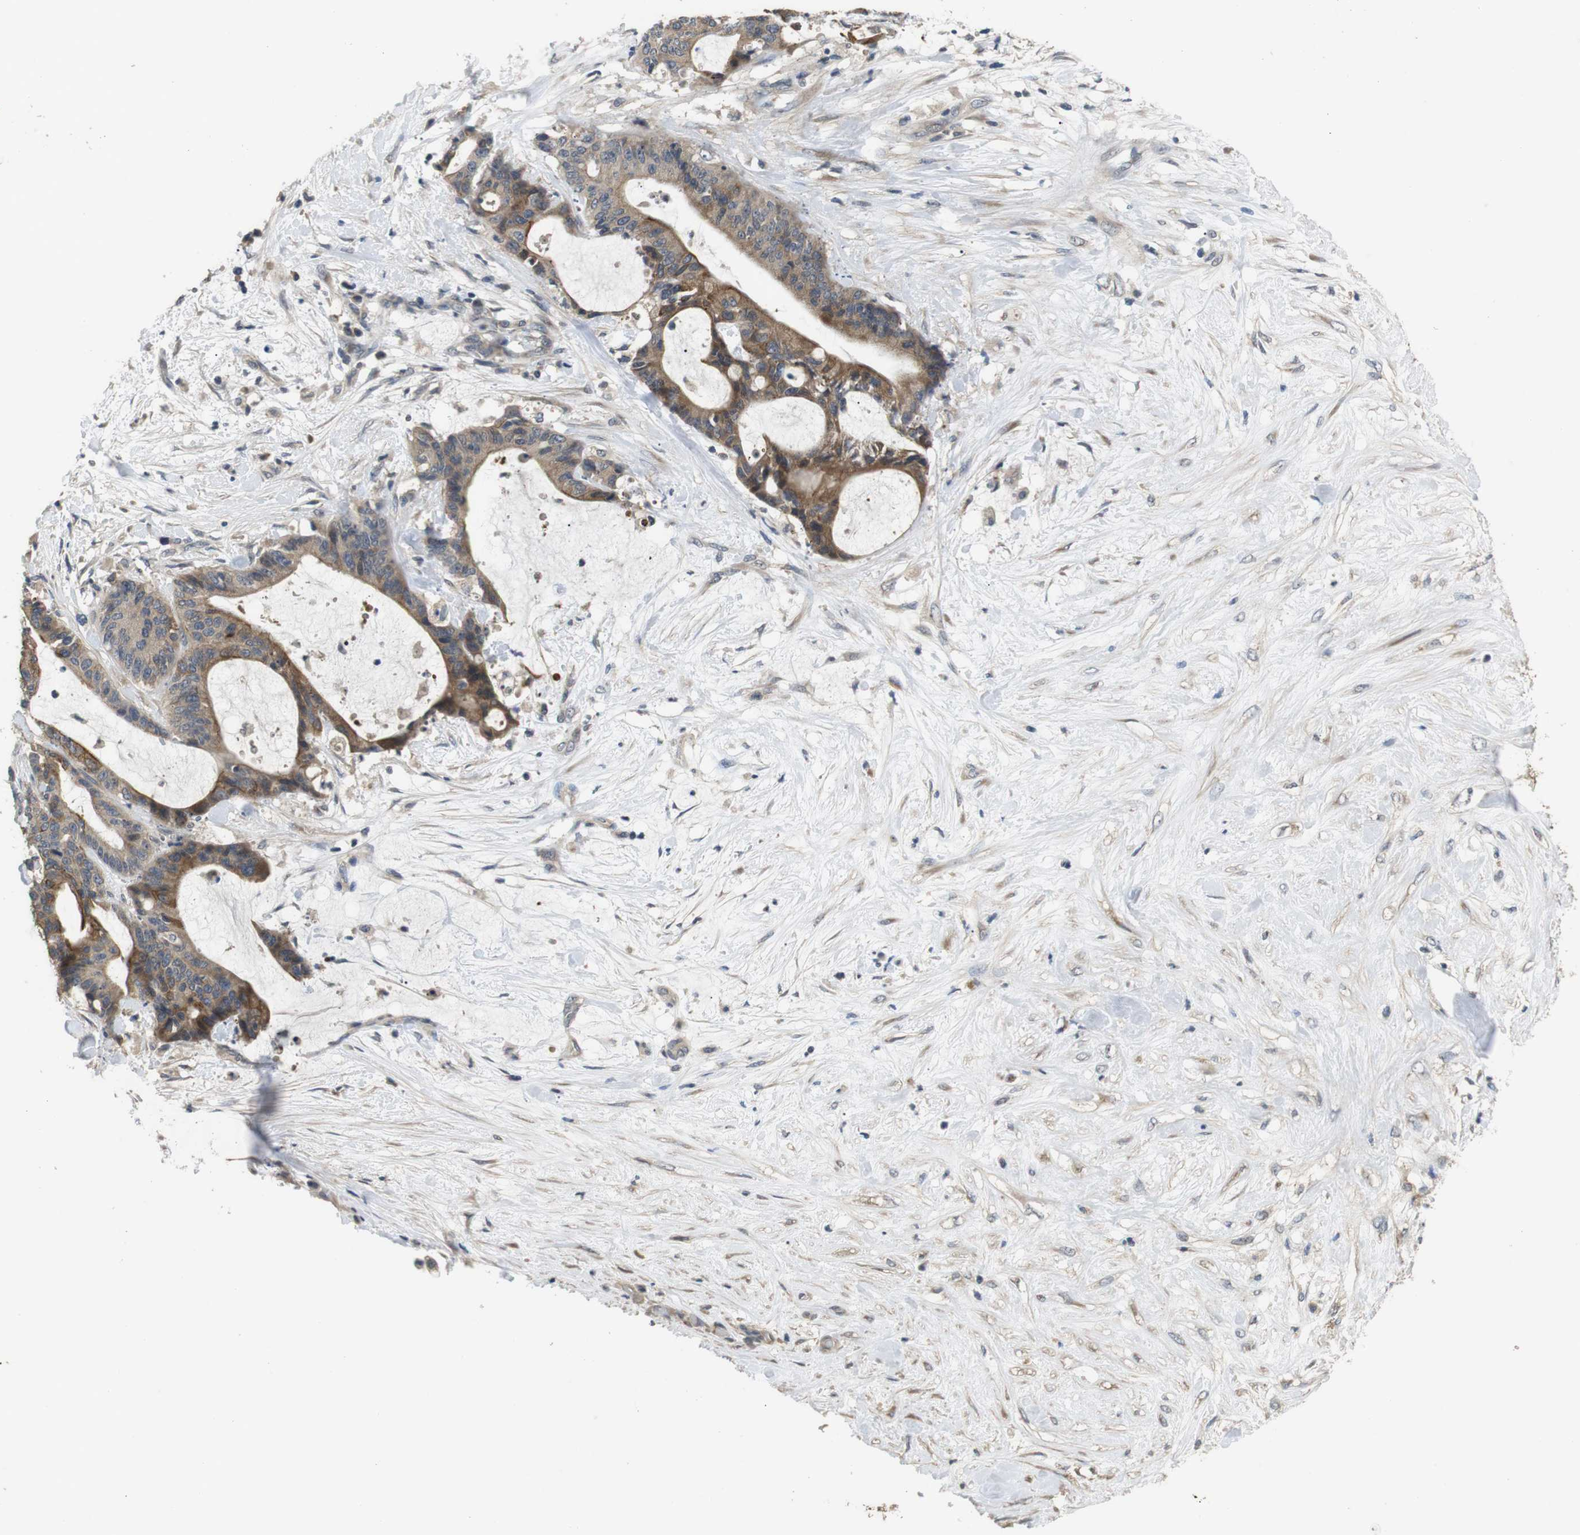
{"staining": {"intensity": "moderate", "quantity": ">75%", "location": "cytoplasmic/membranous"}, "tissue": "liver cancer", "cell_type": "Tumor cells", "image_type": "cancer", "snomed": [{"axis": "morphology", "description": "Cholangiocarcinoma"}, {"axis": "topography", "description": "Liver"}], "caption": "Liver cholangiocarcinoma tissue shows moderate cytoplasmic/membranous expression in approximately >75% of tumor cells", "gene": "ADGRL3", "patient": {"sex": "female", "age": 73}}